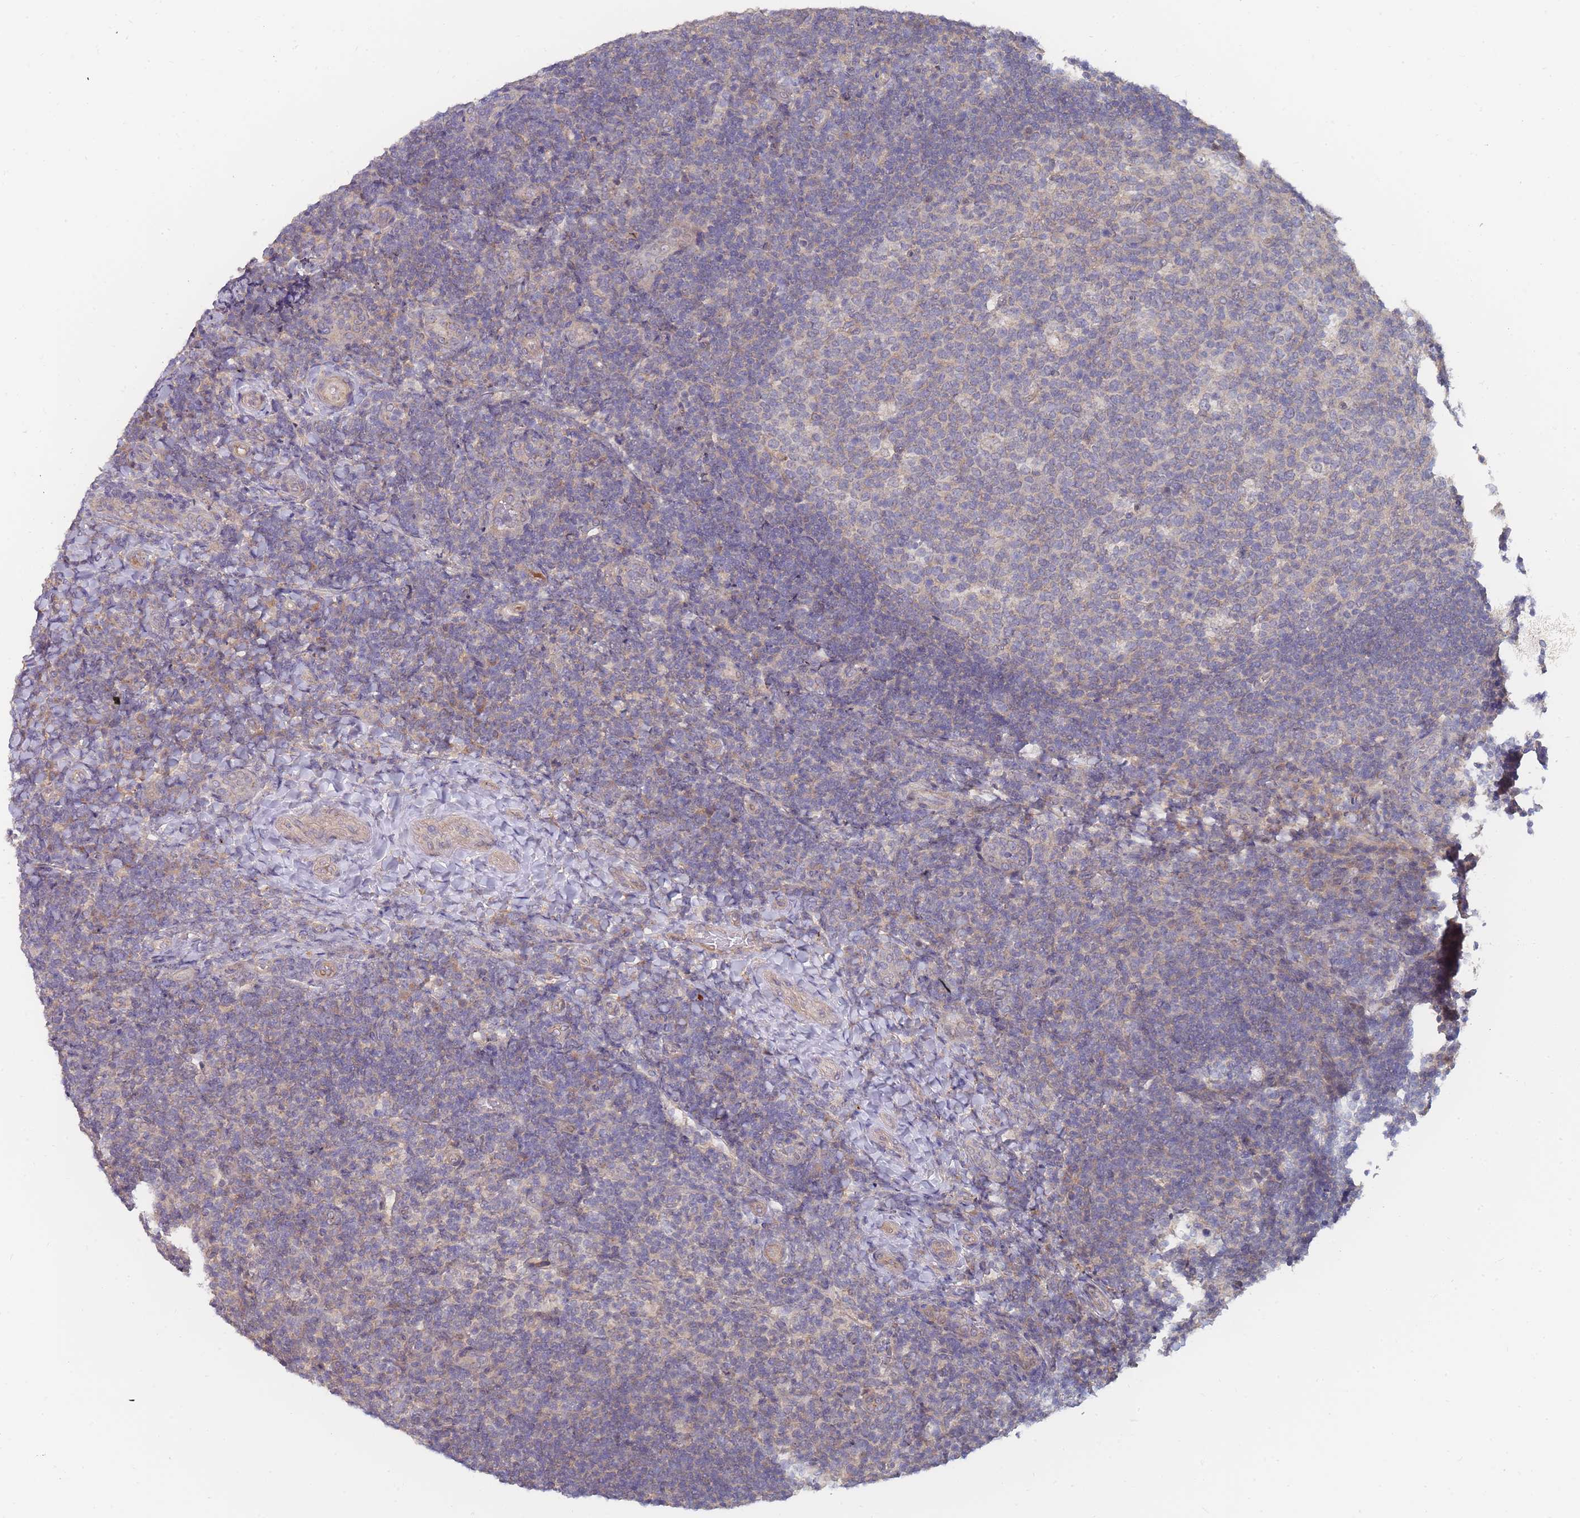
{"staining": {"intensity": "weak", "quantity": "25%-75%", "location": "cytoplasmic/membranous"}, "tissue": "tonsil", "cell_type": "Germinal center cells", "image_type": "normal", "snomed": [{"axis": "morphology", "description": "Normal tissue, NOS"}, {"axis": "topography", "description": "Tonsil"}], "caption": "Immunohistochemical staining of unremarkable human tonsil exhibits weak cytoplasmic/membranous protein positivity in approximately 25%-75% of germinal center cells. The staining is performed using DAB (3,3'-diaminobenzidine) brown chromogen to label protein expression. The nuclei are counter-stained blue using hematoxylin.", "gene": "SLC35F5", "patient": {"sex": "female", "age": 10}}